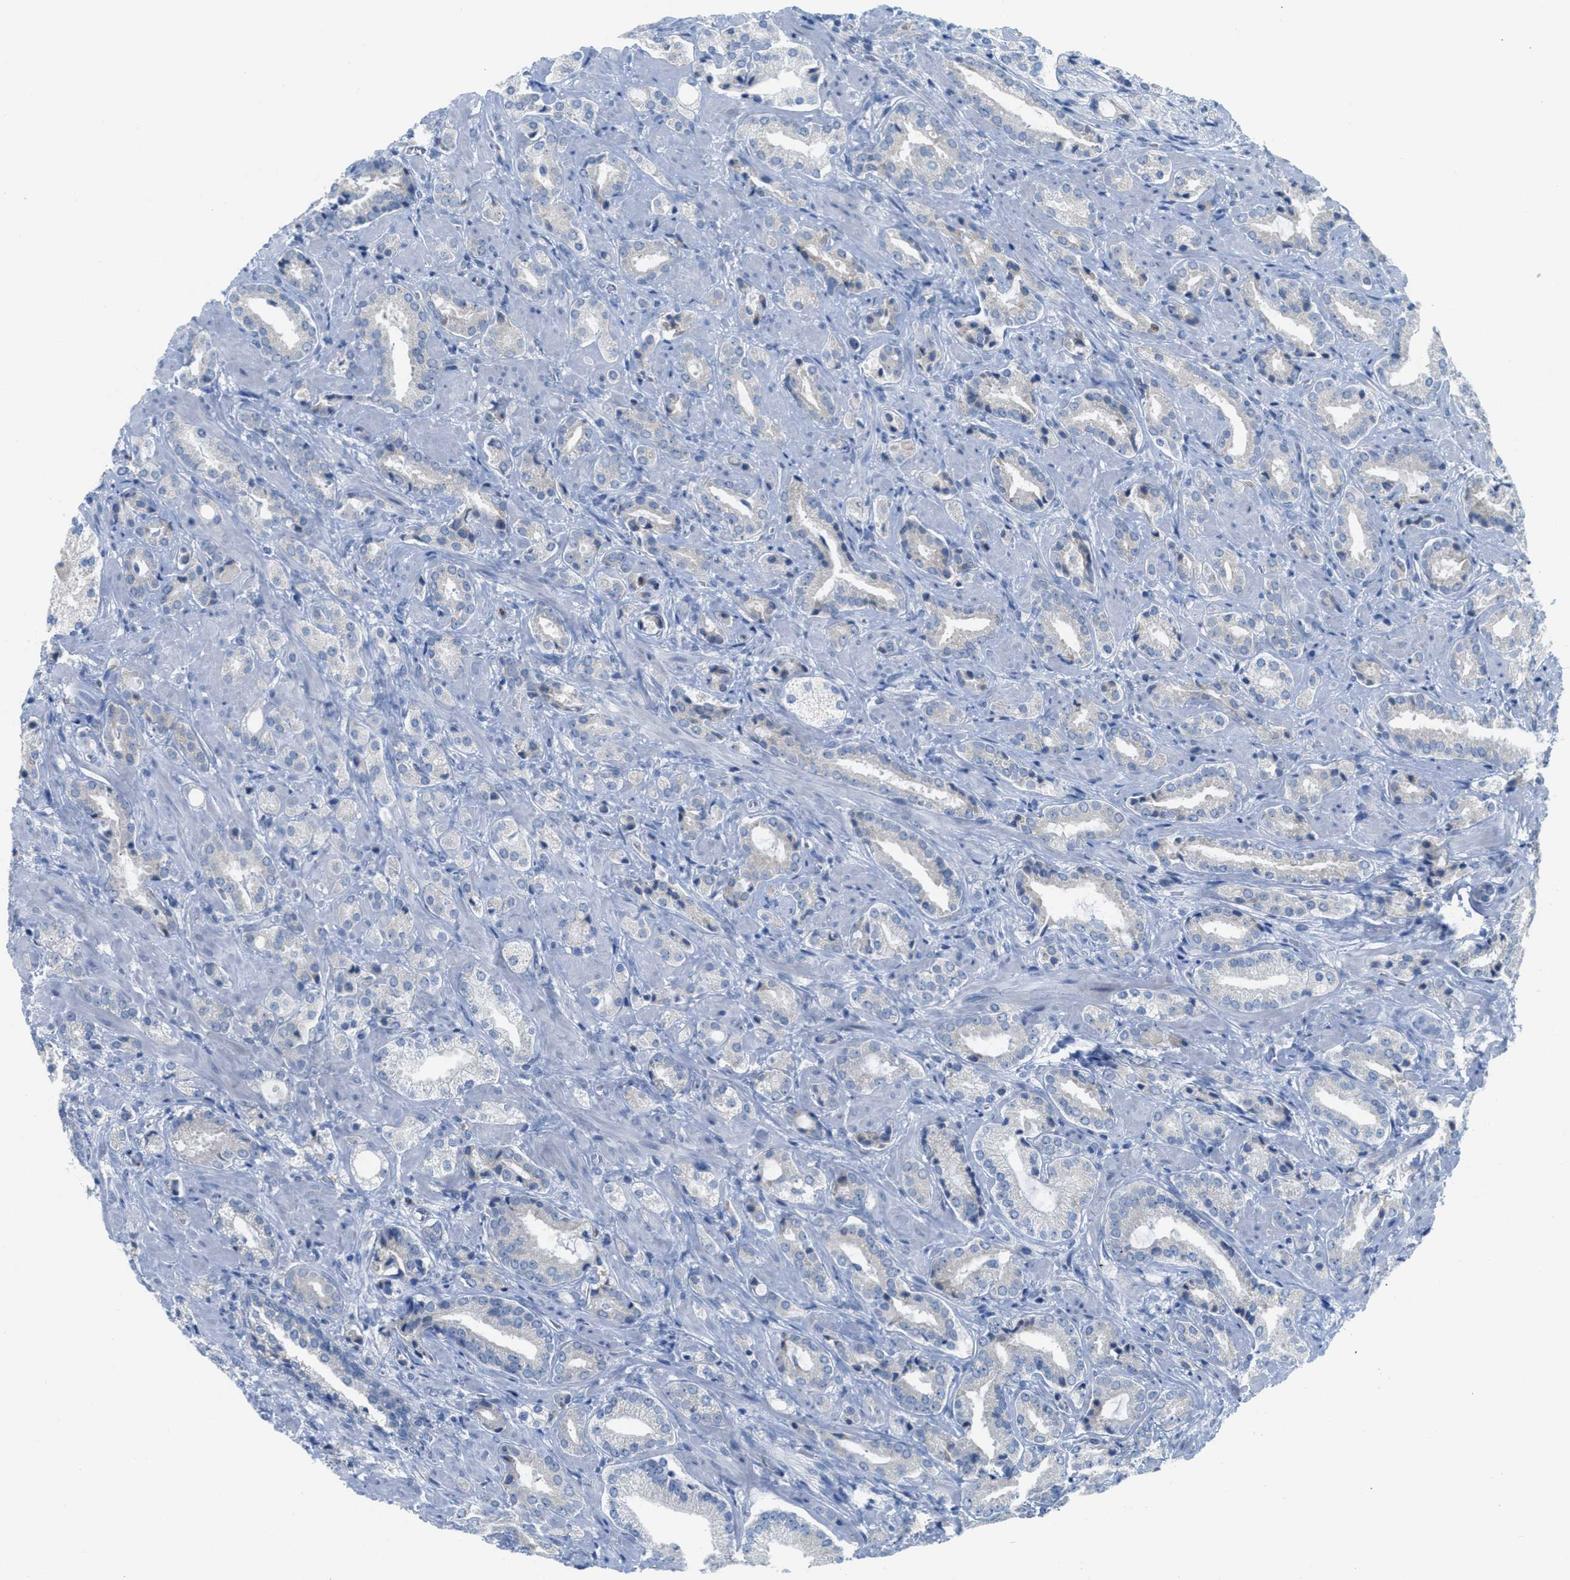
{"staining": {"intensity": "negative", "quantity": "none", "location": "none"}, "tissue": "prostate cancer", "cell_type": "Tumor cells", "image_type": "cancer", "snomed": [{"axis": "morphology", "description": "Adenocarcinoma, High grade"}, {"axis": "topography", "description": "Prostate"}], "caption": "Immunohistochemistry of human adenocarcinoma (high-grade) (prostate) shows no positivity in tumor cells. The staining was performed using DAB (3,3'-diaminobenzidine) to visualize the protein expression in brown, while the nuclei were stained in blue with hematoxylin (Magnification: 20x).", "gene": "ORC6", "patient": {"sex": "male", "age": 64}}